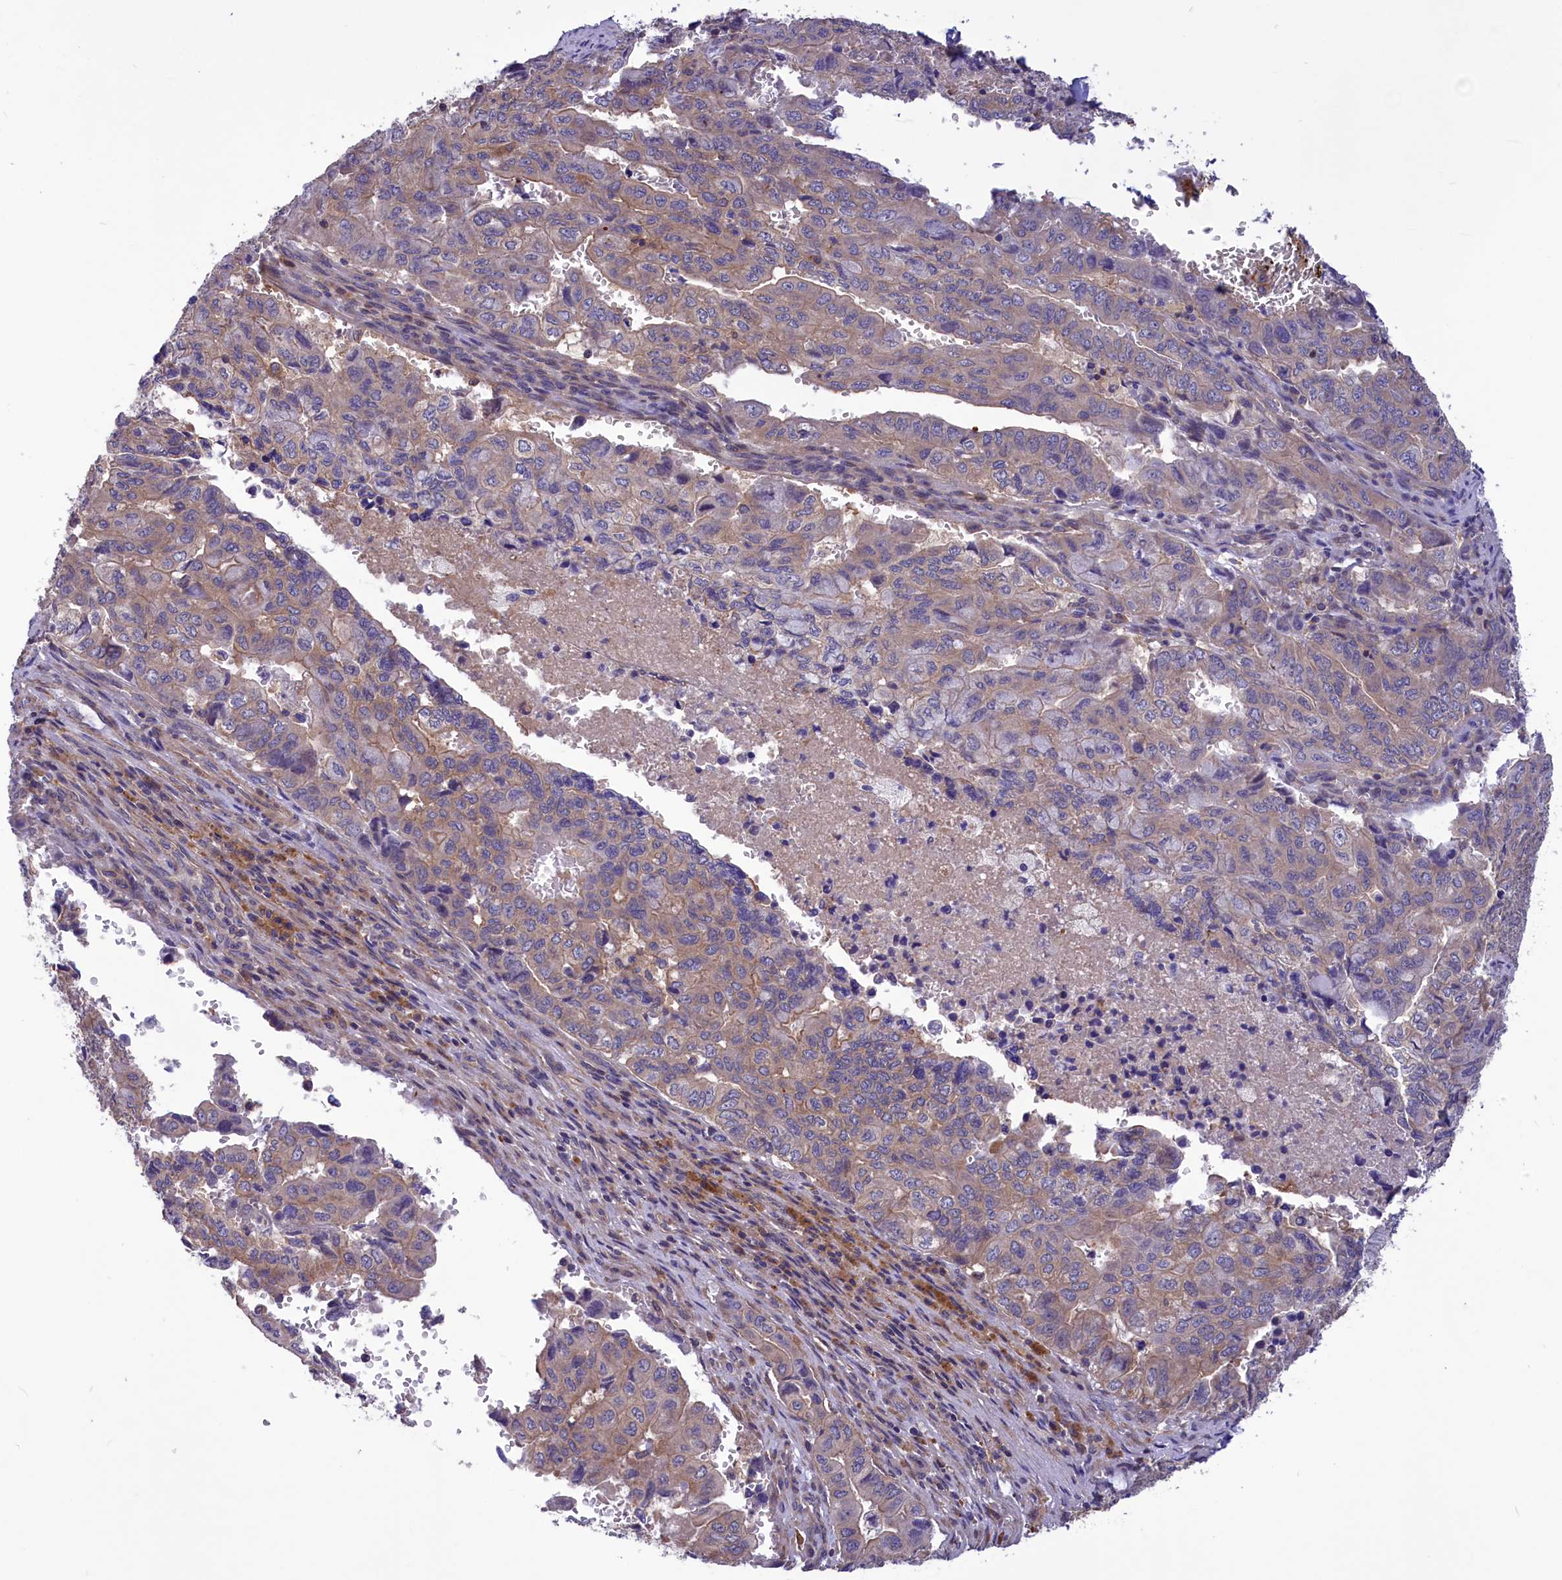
{"staining": {"intensity": "moderate", "quantity": ">75%", "location": "cytoplasmic/membranous"}, "tissue": "pancreatic cancer", "cell_type": "Tumor cells", "image_type": "cancer", "snomed": [{"axis": "morphology", "description": "Adenocarcinoma, NOS"}, {"axis": "topography", "description": "Pancreas"}], "caption": "Pancreatic adenocarcinoma stained with immunohistochemistry demonstrates moderate cytoplasmic/membranous staining in about >75% of tumor cells.", "gene": "AMDHD2", "patient": {"sex": "male", "age": 51}}